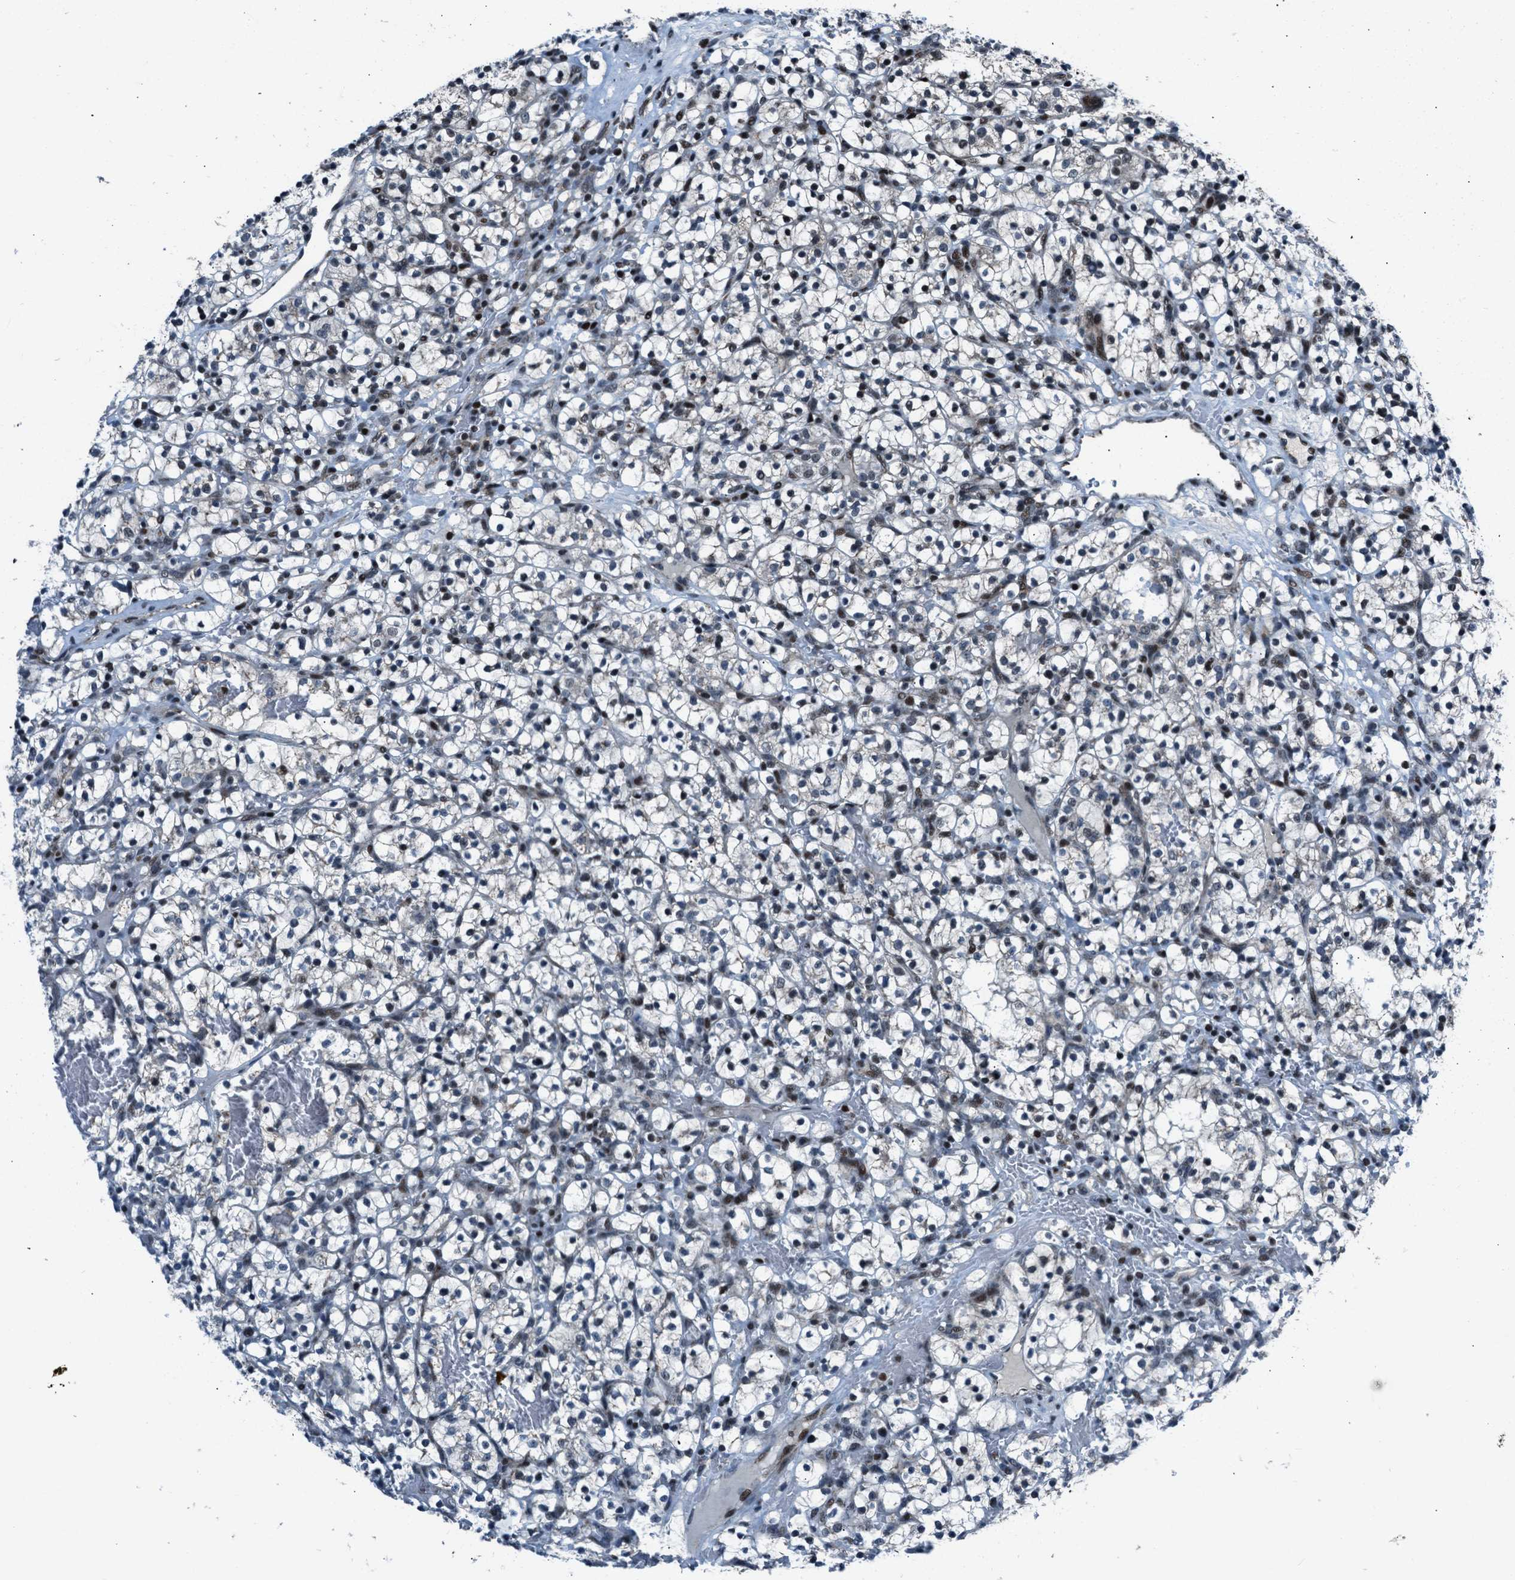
{"staining": {"intensity": "moderate", "quantity": "25%-75%", "location": "nuclear"}, "tissue": "renal cancer", "cell_type": "Tumor cells", "image_type": "cancer", "snomed": [{"axis": "morphology", "description": "Adenocarcinoma, NOS"}, {"axis": "topography", "description": "Kidney"}], "caption": "Adenocarcinoma (renal) stained for a protein shows moderate nuclear positivity in tumor cells.", "gene": "MORC3", "patient": {"sex": "female", "age": 57}}